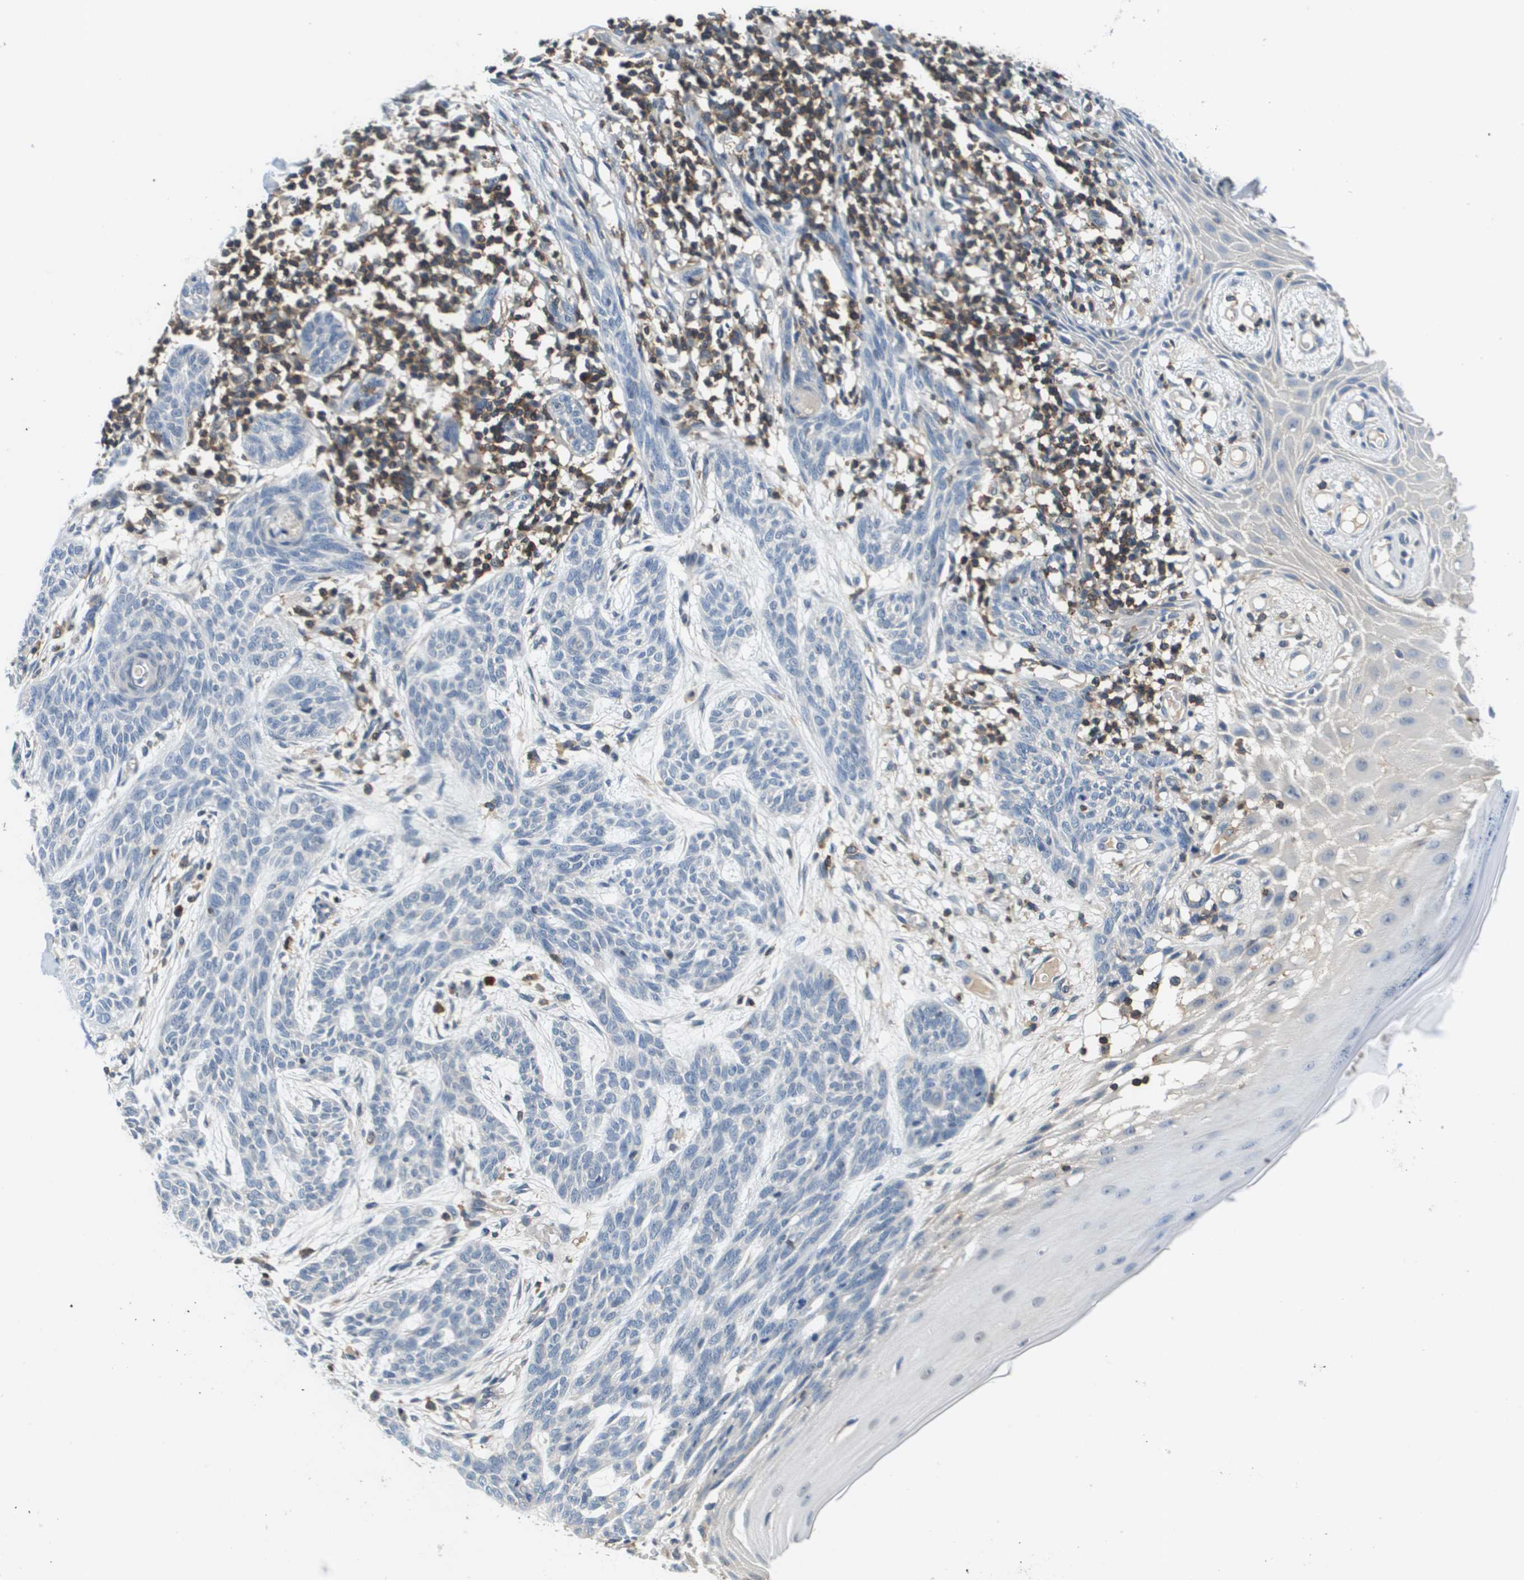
{"staining": {"intensity": "negative", "quantity": "none", "location": "none"}, "tissue": "skin cancer", "cell_type": "Tumor cells", "image_type": "cancer", "snomed": [{"axis": "morphology", "description": "Basal cell carcinoma"}, {"axis": "topography", "description": "Skin"}], "caption": "This is an IHC image of skin basal cell carcinoma. There is no staining in tumor cells.", "gene": "KCNQ5", "patient": {"sex": "female", "age": 59}}